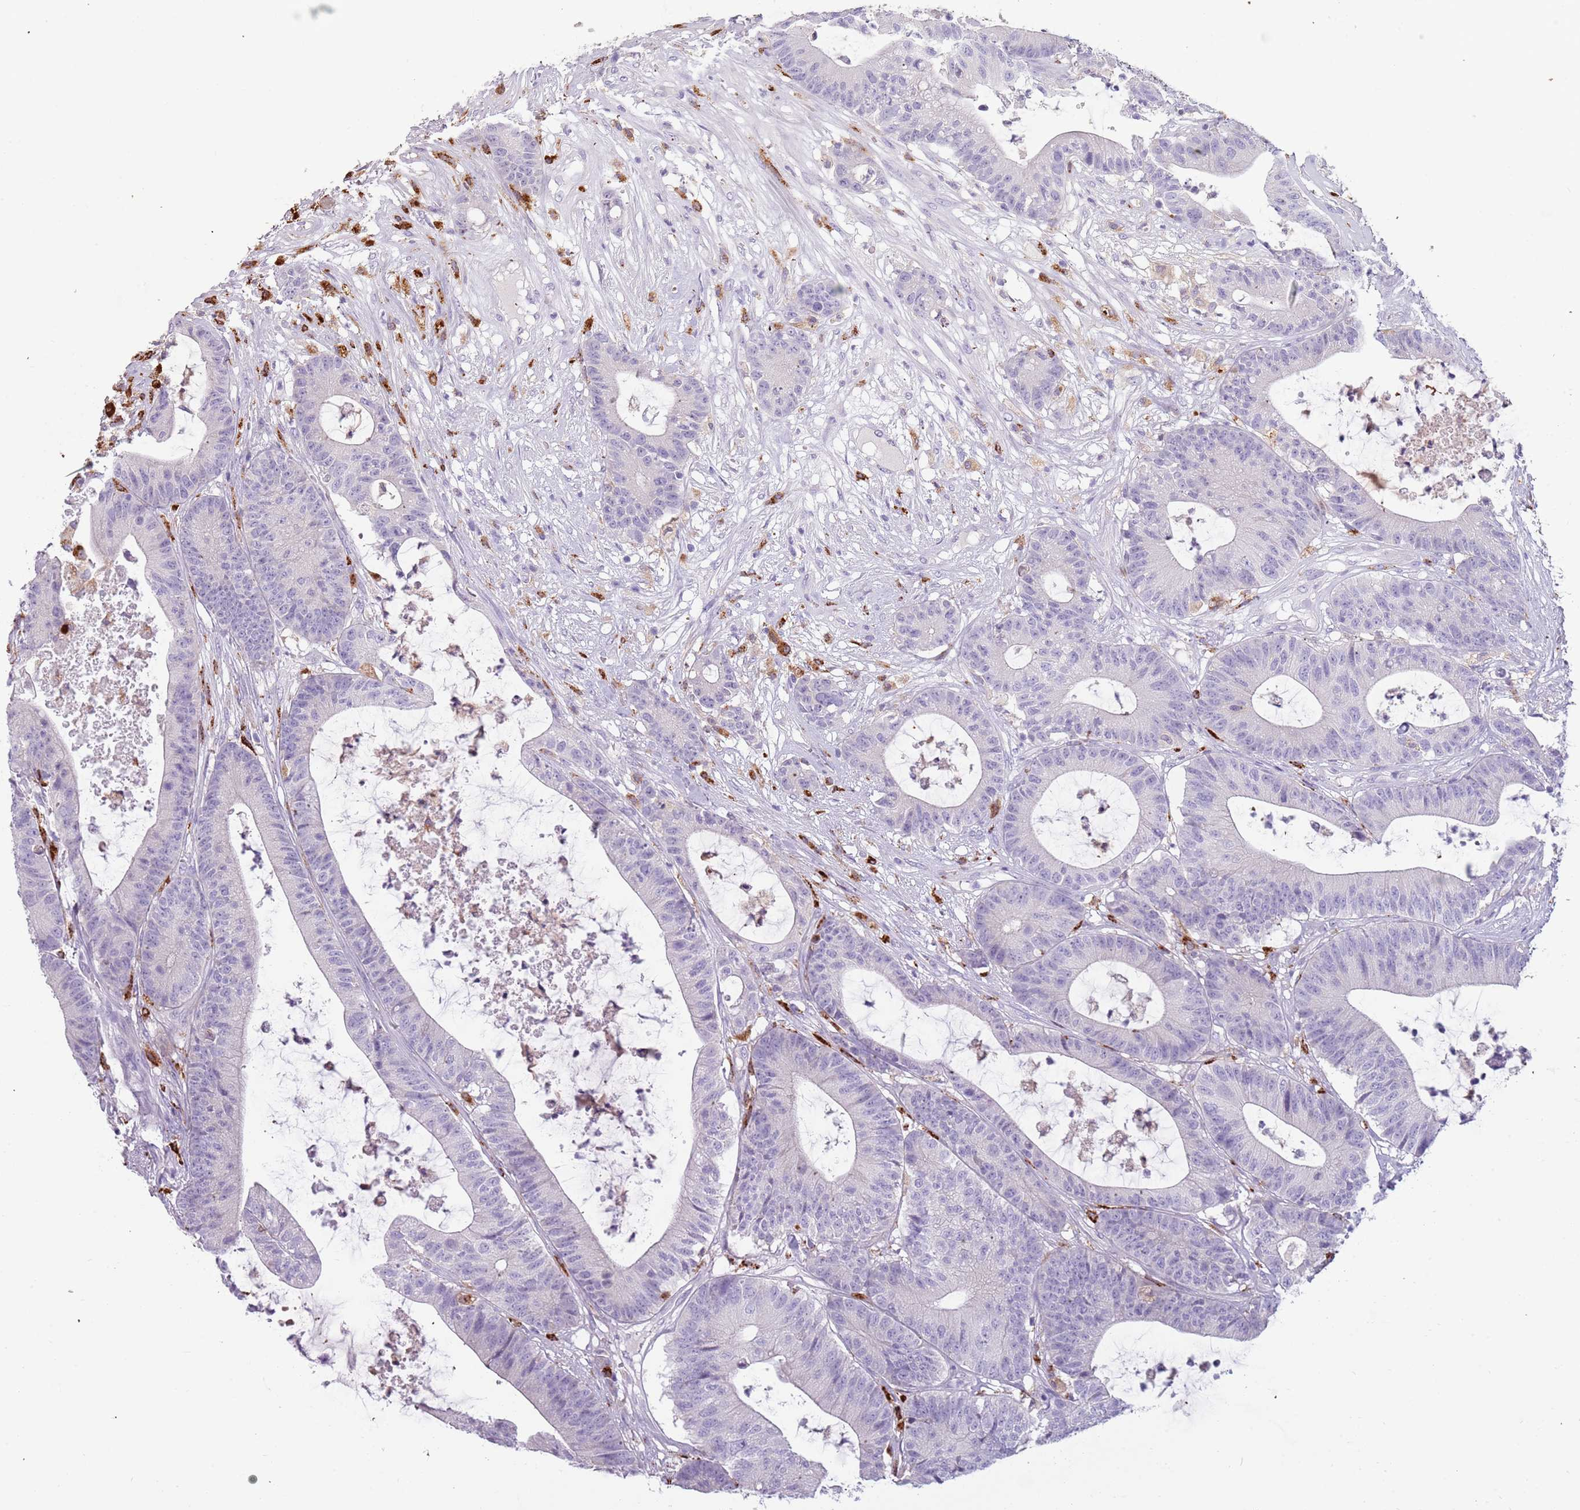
{"staining": {"intensity": "negative", "quantity": "none", "location": "none"}, "tissue": "colorectal cancer", "cell_type": "Tumor cells", "image_type": "cancer", "snomed": [{"axis": "morphology", "description": "Adenocarcinoma, NOS"}, {"axis": "topography", "description": "Colon"}], "caption": "IHC image of colorectal adenocarcinoma stained for a protein (brown), which demonstrates no expression in tumor cells.", "gene": "NWD2", "patient": {"sex": "female", "age": 84}}